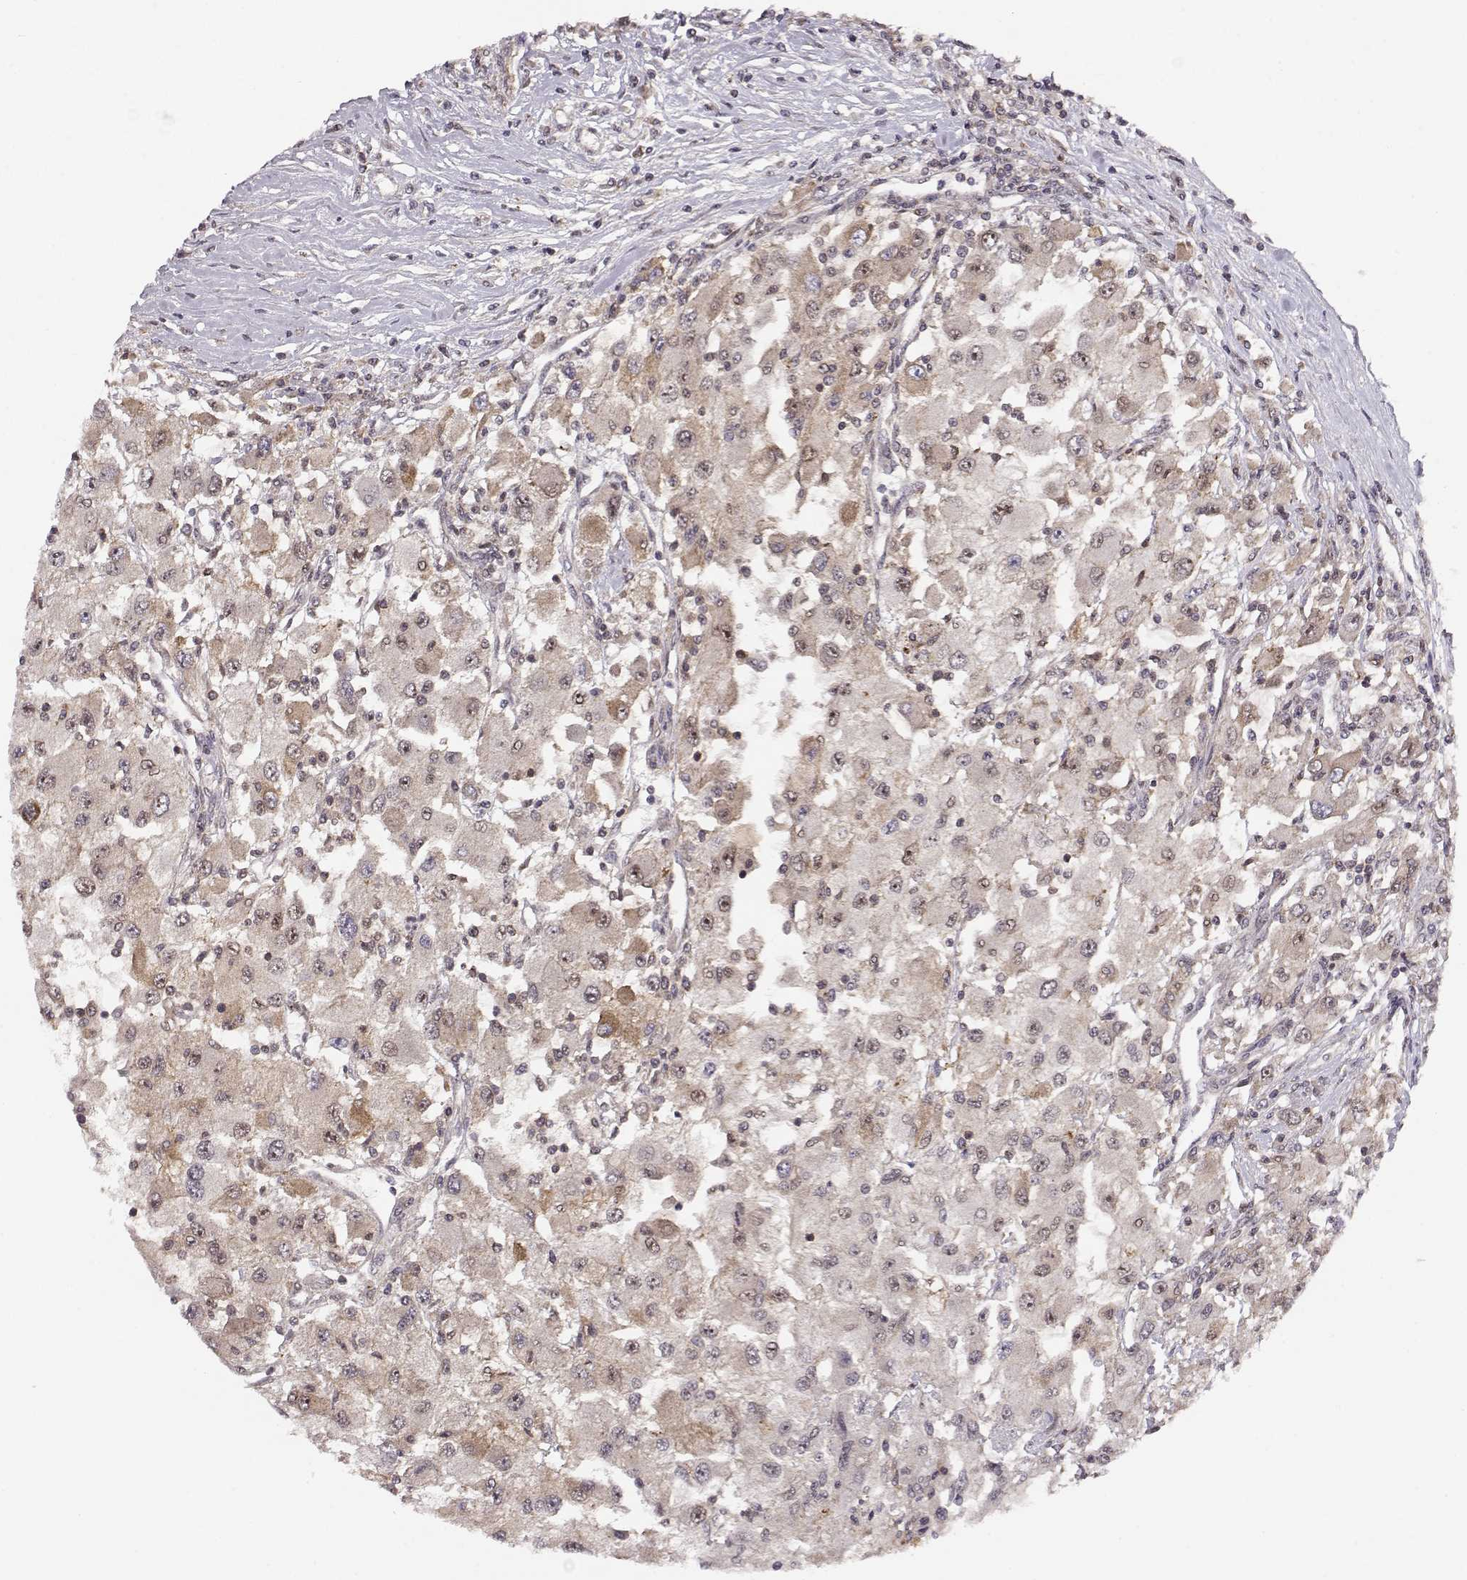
{"staining": {"intensity": "moderate", "quantity": "<25%", "location": "cytoplasmic/membranous"}, "tissue": "renal cancer", "cell_type": "Tumor cells", "image_type": "cancer", "snomed": [{"axis": "morphology", "description": "Adenocarcinoma, NOS"}, {"axis": "topography", "description": "Kidney"}], "caption": "Tumor cells demonstrate moderate cytoplasmic/membranous staining in approximately <25% of cells in renal cancer (adenocarcinoma).", "gene": "CIR1", "patient": {"sex": "female", "age": 67}}